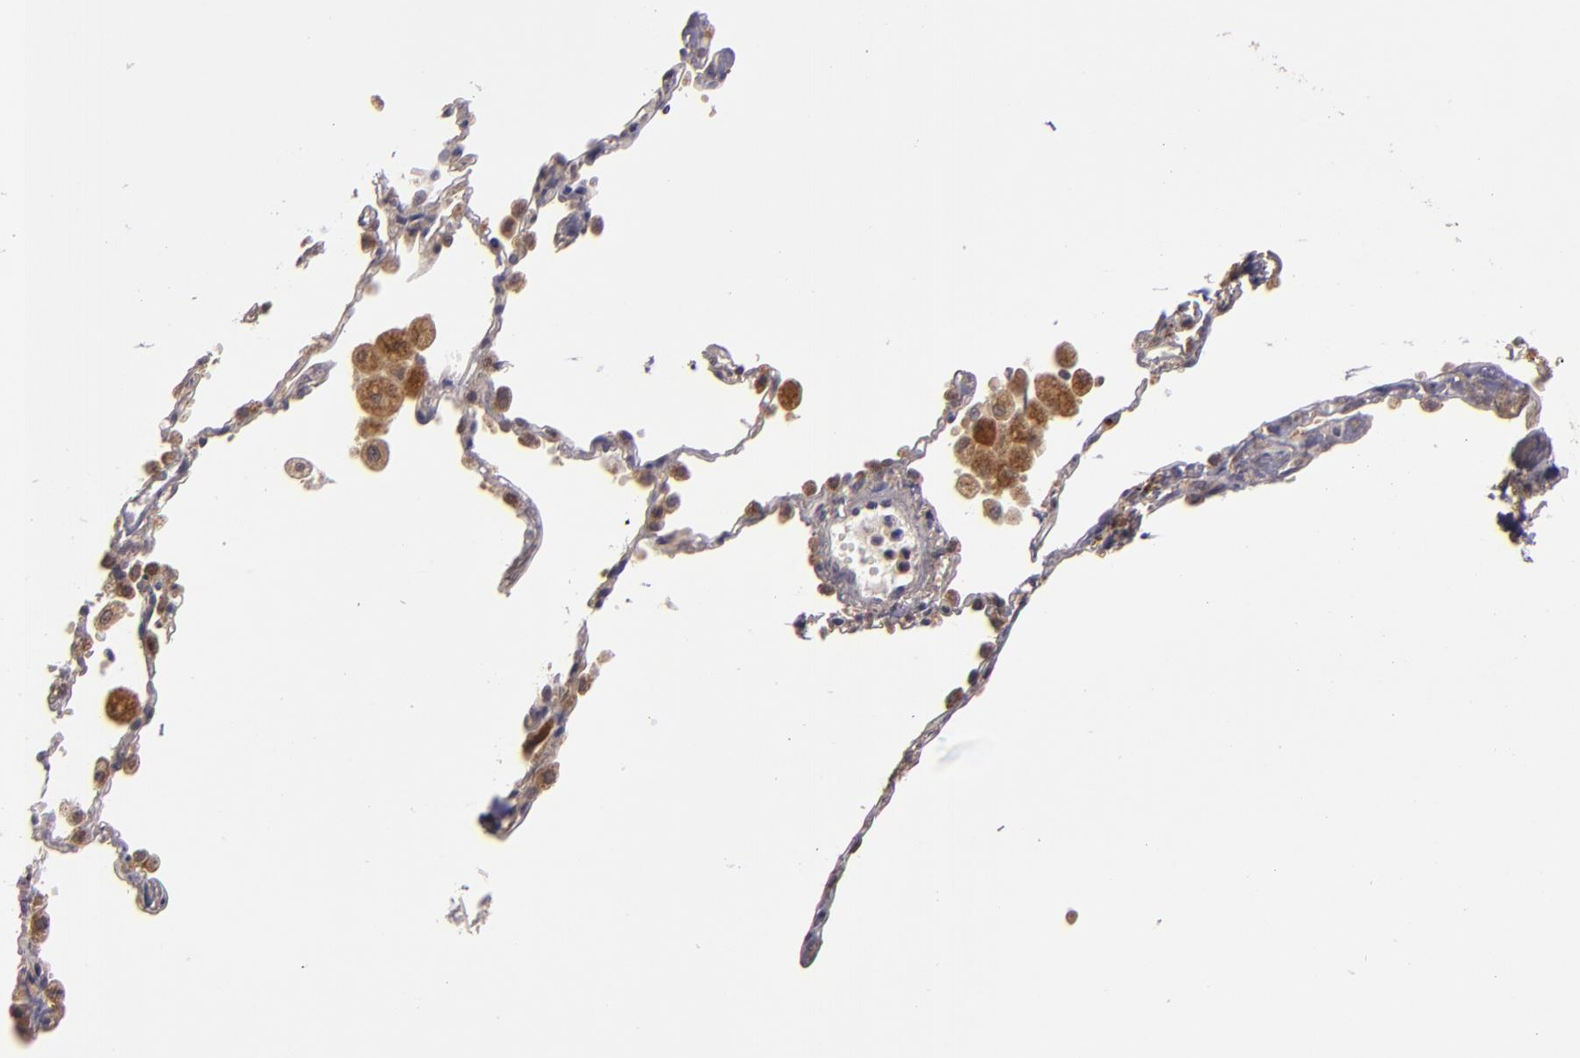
{"staining": {"intensity": "moderate", "quantity": ">75%", "location": "cytoplasmic/membranous"}, "tissue": "lung cancer", "cell_type": "Tumor cells", "image_type": "cancer", "snomed": [{"axis": "morphology", "description": "Squamous cell carcinoma, NOS"}, {"axis": "topography", "description": "Lung"}], "caption": "Brown immunohistochemical staining in human lung squamous cell carcinoma displays moderate cytoplasmic/membranous staining in approximately >75% of tumor cells.", "gene": "FHIT", "patient": {"sex": "male", "age": 71}}